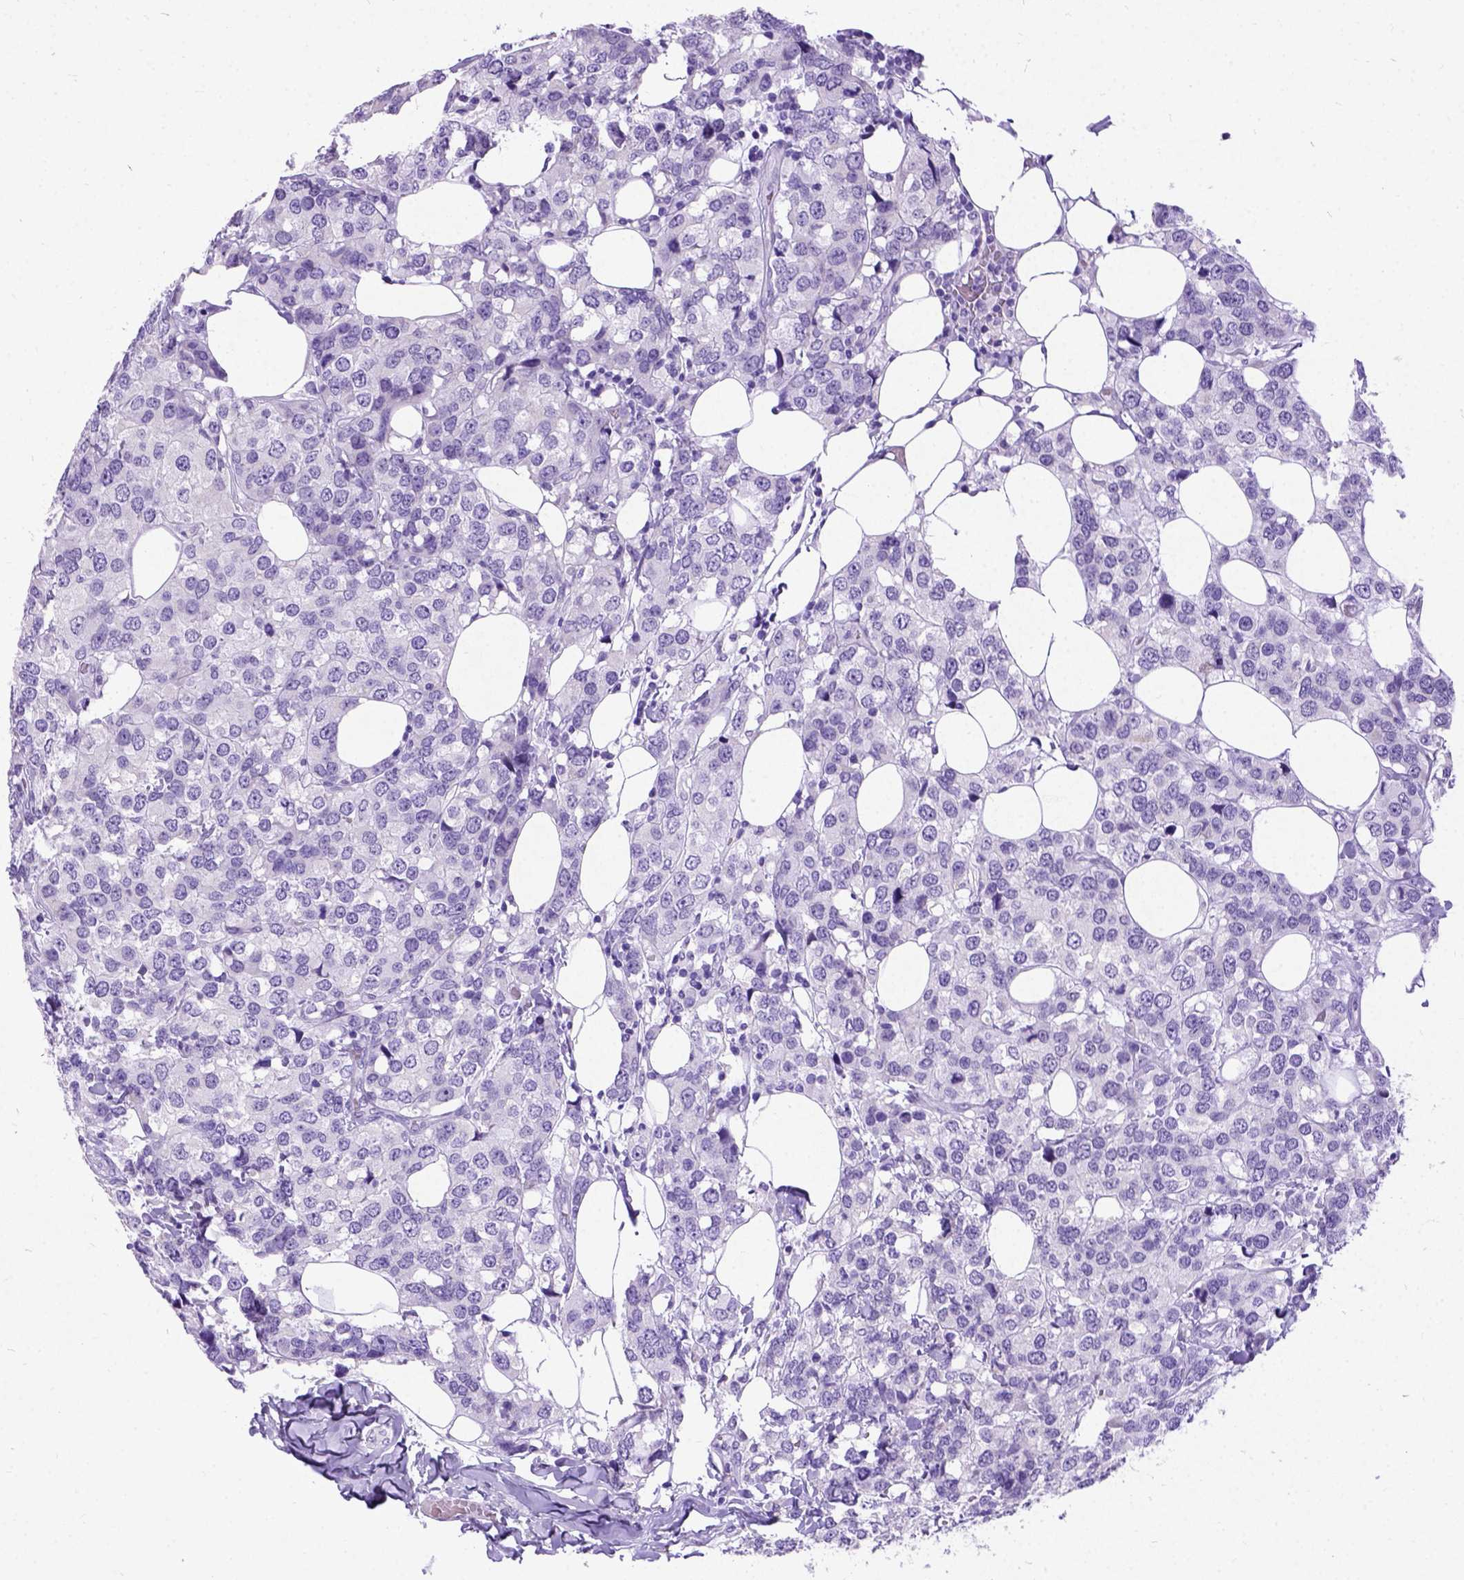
{"staining": {"intensity": "negative", "quantity": "none", "location": "none"}, "tissue": "breast cancer", "cell_type": "Tumor cells", "image_type": "cancer", "snomed": [{"axis": "morphology", "description": "Lobular carcinoma"}, {"axis": "topography", "description": "Breast"}], "caption": "This is an immunohistochemistry micrograph of breast cancer. There is no positivity in tumor cells.", "gene": "NEUROD4", "patient": {"sex": "female", "age": 59}}